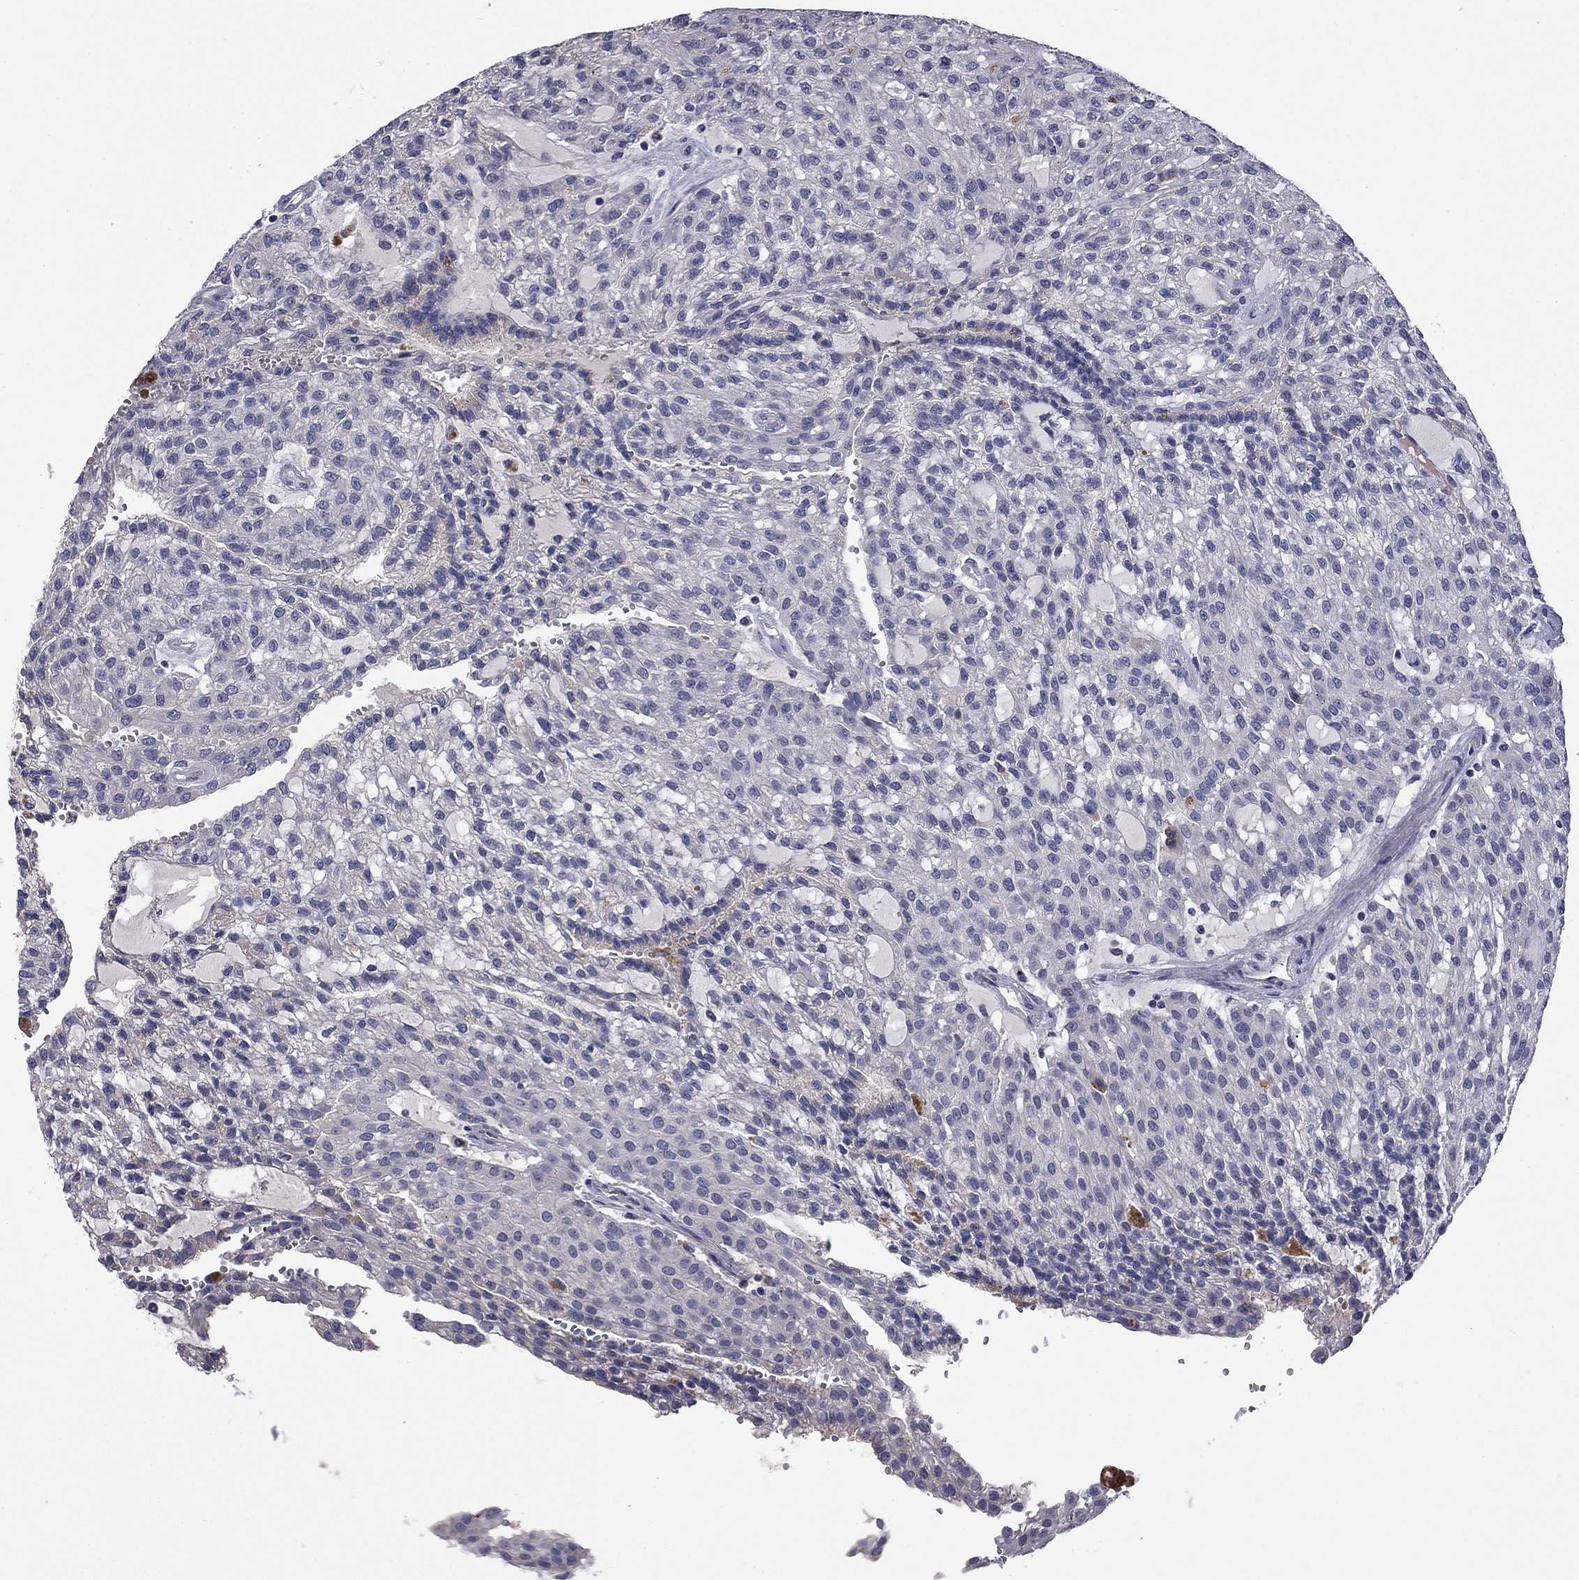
{"staining": {"intensity": "negative", "quantity": "none", "location": "none"}, "tissue": "renal cancer", "cell_type": "Tumor cells", "image_type": "cancer", "snomed": [{"axis": "morphology", "description": "Adenocarcinoma, NOS"}, {"axis": "topography", "description": "Kidney"}], "caption": "DAB immunohistochemical staining of human adenocarcinoma (renal) shows no significant staining in tumor cells. (Stains: DAB (3,3'-diaminobenzidine) immunohistochemistry (IHC) with hematoxylin counter stain, Microscopy: brightfield microscopy at high magnification).", "gene": "COL2A1", "patient": {"sex": "male", "age": 63}}